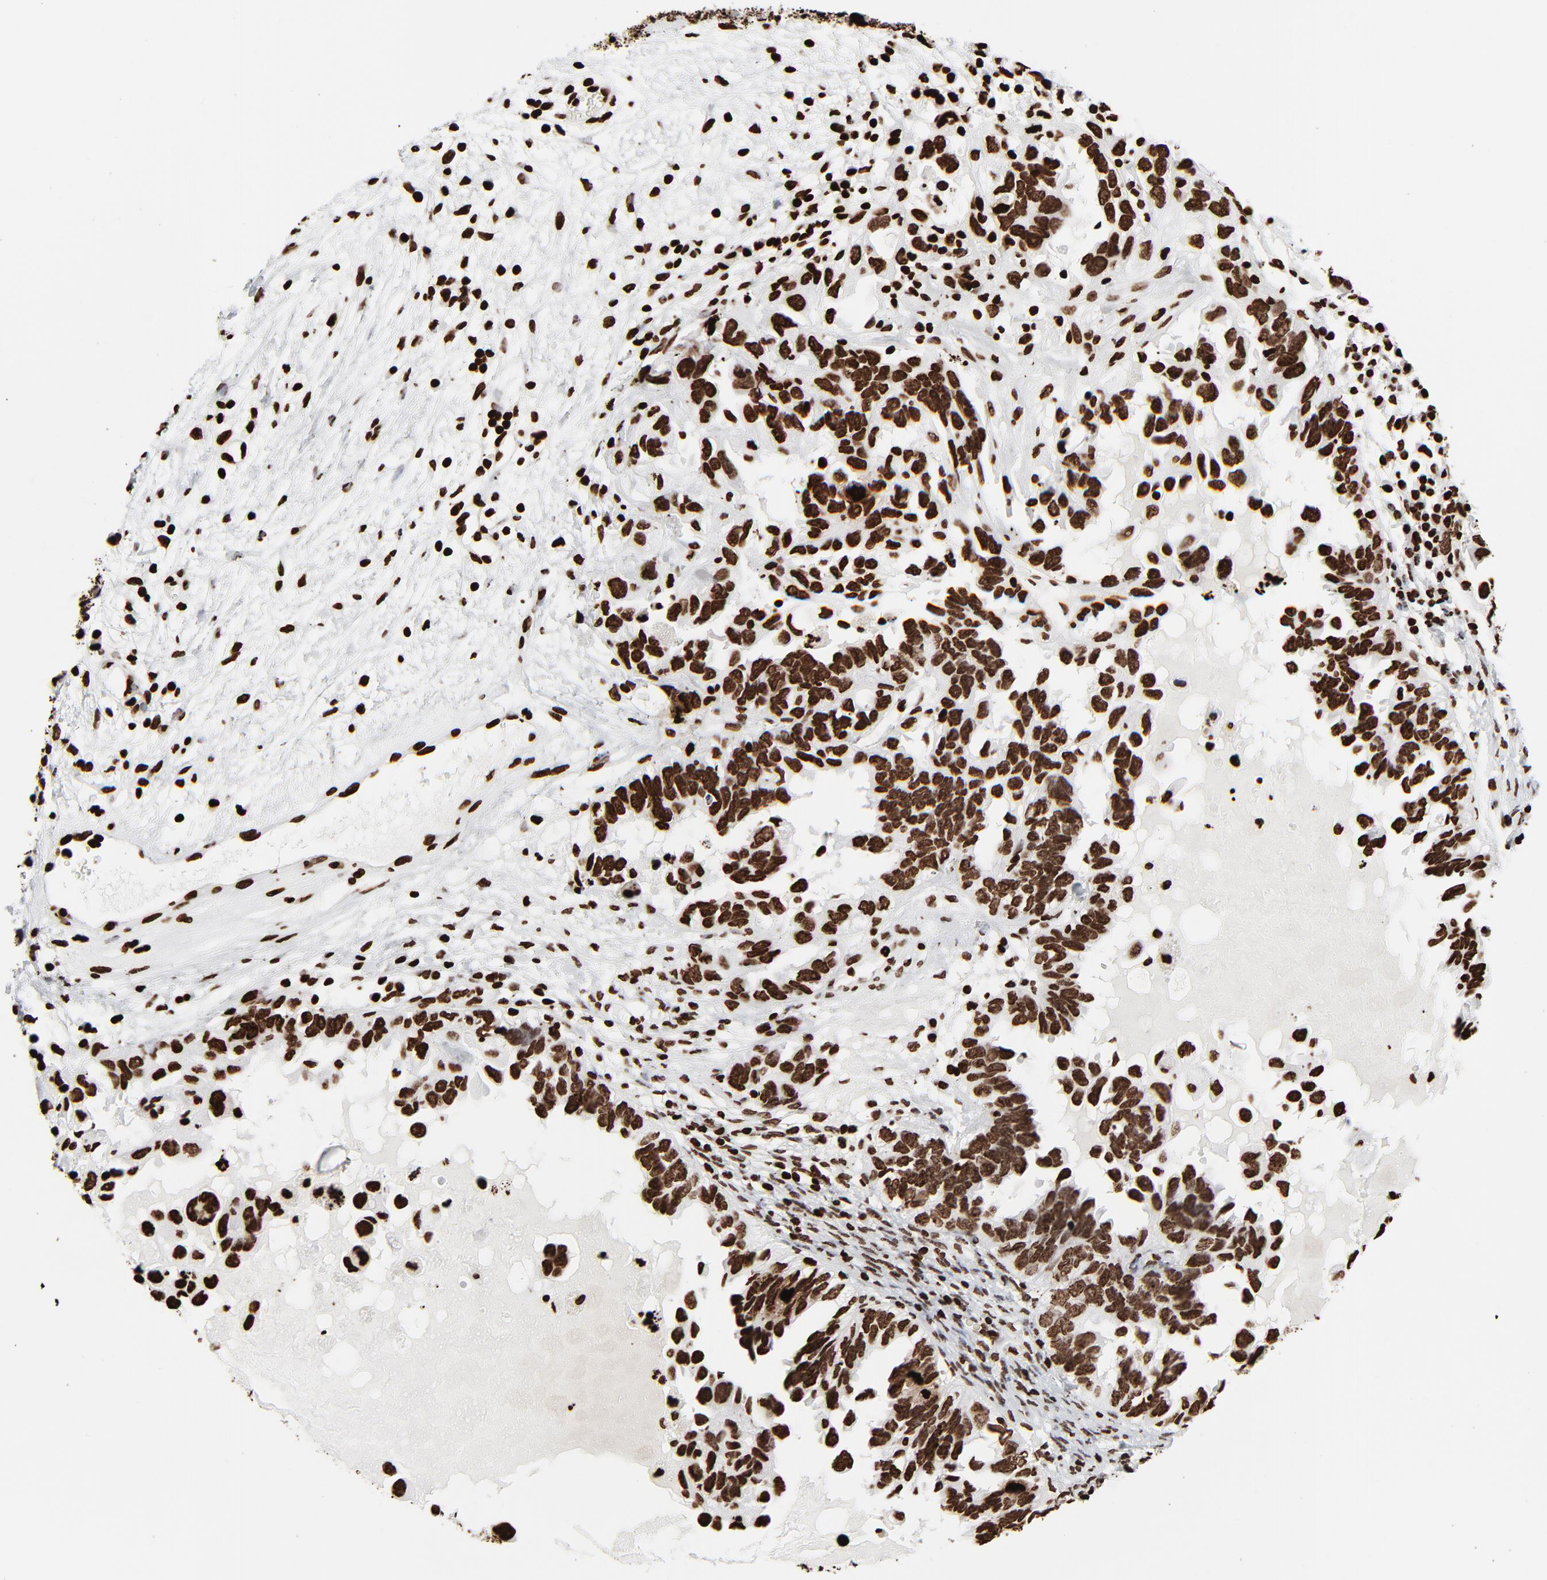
{"staining": {"intensity": "strong", "quantity": ">75%", "location": "nuclear"}, "tissue": "ovarian cancer", "cell_type": "Tumor cells", "image_type": "cancer", "snomed": [{"axis": "morphology", "description": "Cystadenocarcinoma, serous, NOS"}, {"axis": "topography", "description": "Ovary"}], "caption": "DAB immunohistochemical staining of ovarian serous cystadenocarcinoma displays strong nuclear protein positivity in approximately >75% of tumor cells.", "gene": "H3-4", "patient": {"sex": "female", "age": 82}}